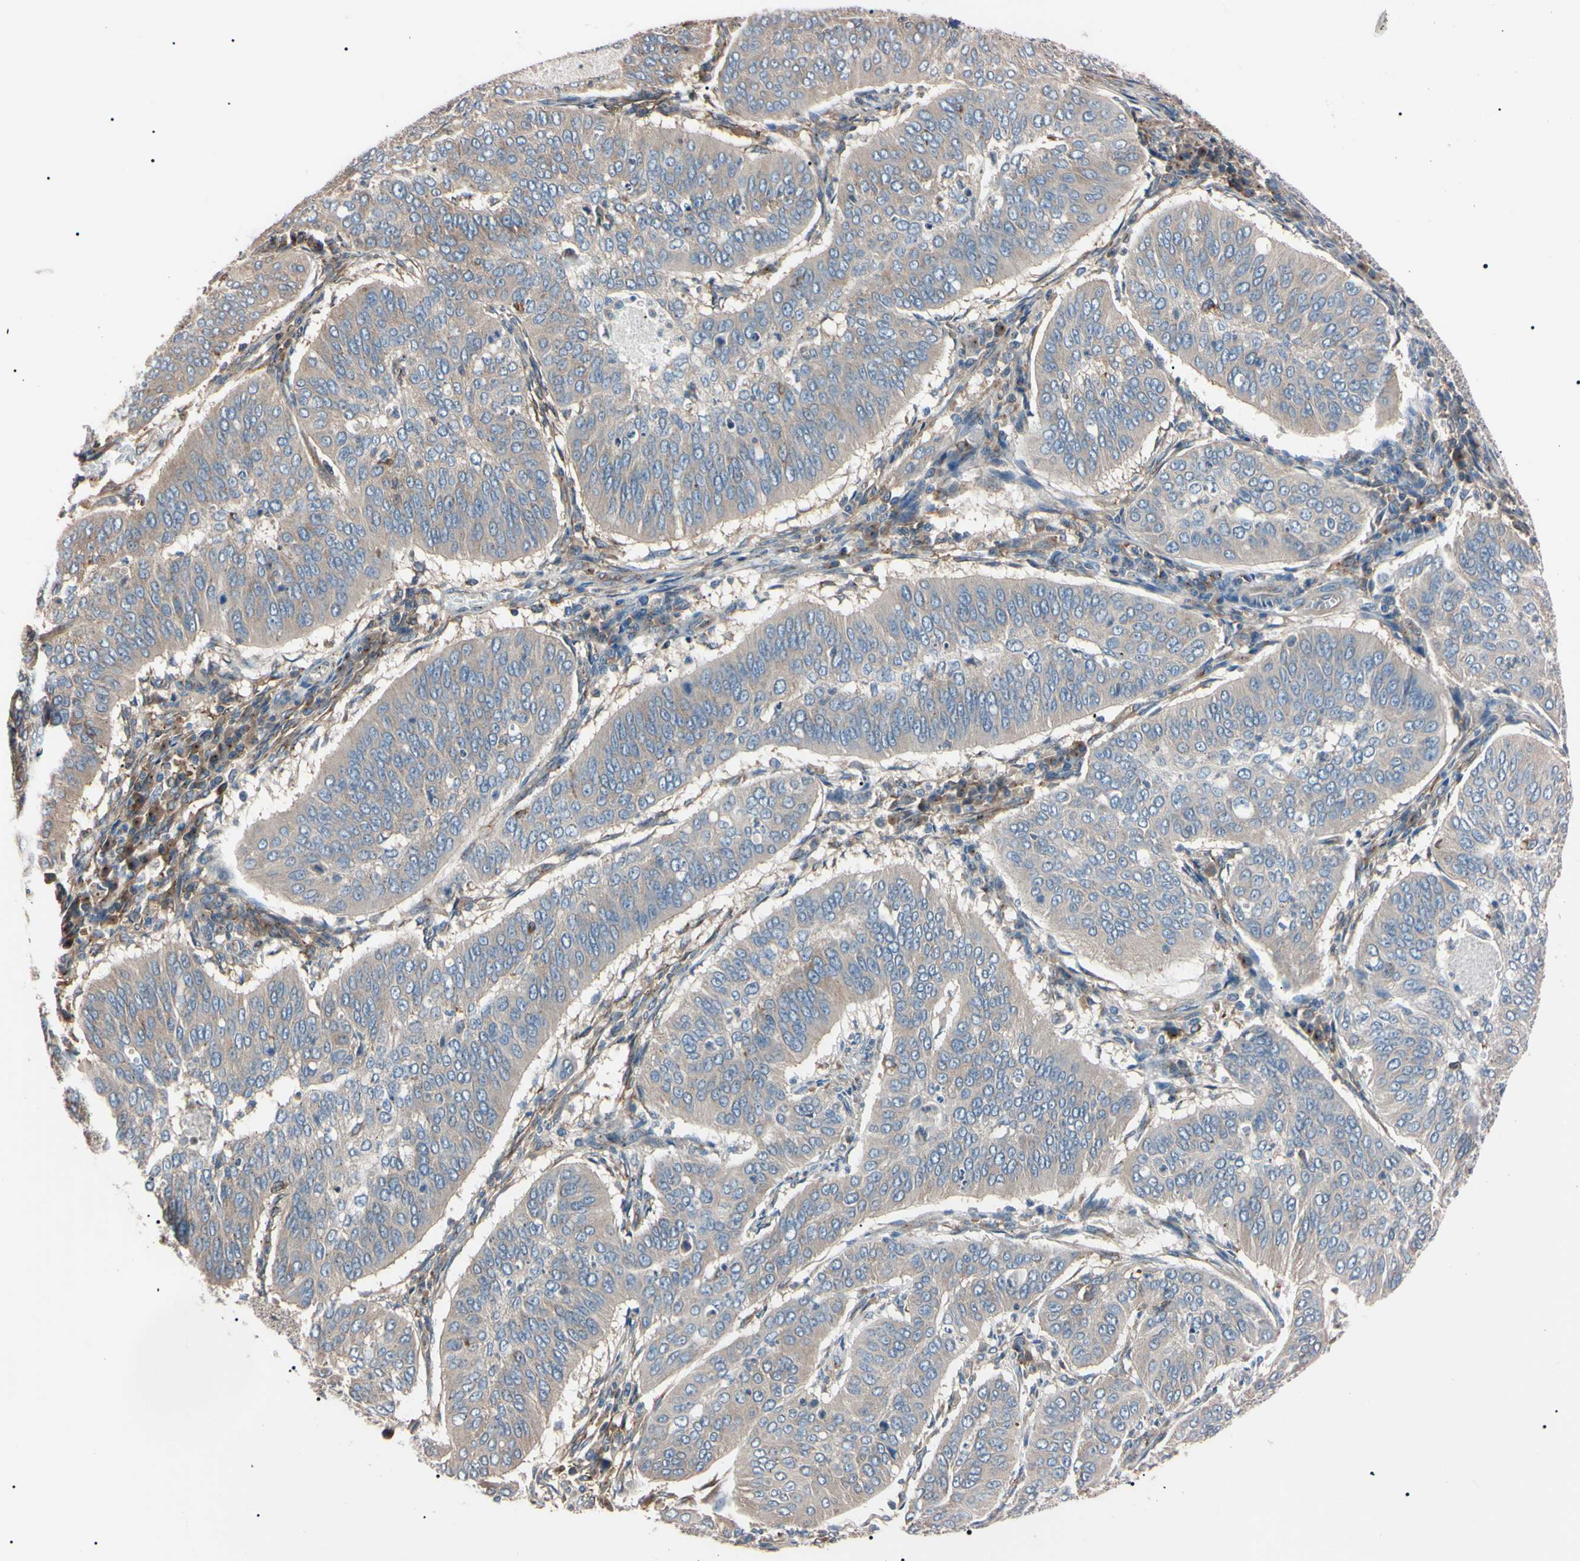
{"staining": {"intensity": "weak", "quantity": ">75%", "location": "cytoplasmic/membranous"}, "tissue": "cervical cancer", "cell_type": "Tumor cells", "image_type": "cancer", "snomed": [{"axis": "morphology", "description": "Normal tissue, NOS"}, {"axis": "morphology", "description": "Squamous cell carcinoma, NOS"}, {"axis": "topography", "description": "Cervix"}], "caption": "Immunohistochemistry (IHC) of human cervical cancer (squamous cell carcinoma) exhibits low levels of weak cytoplasmic/membranous expression in approximately >75% of tumor cells. (IHC, brightfield microscopy, high magnification).", "gene": "PRKACA", "patient": {"sex": "female", "age": 39}}